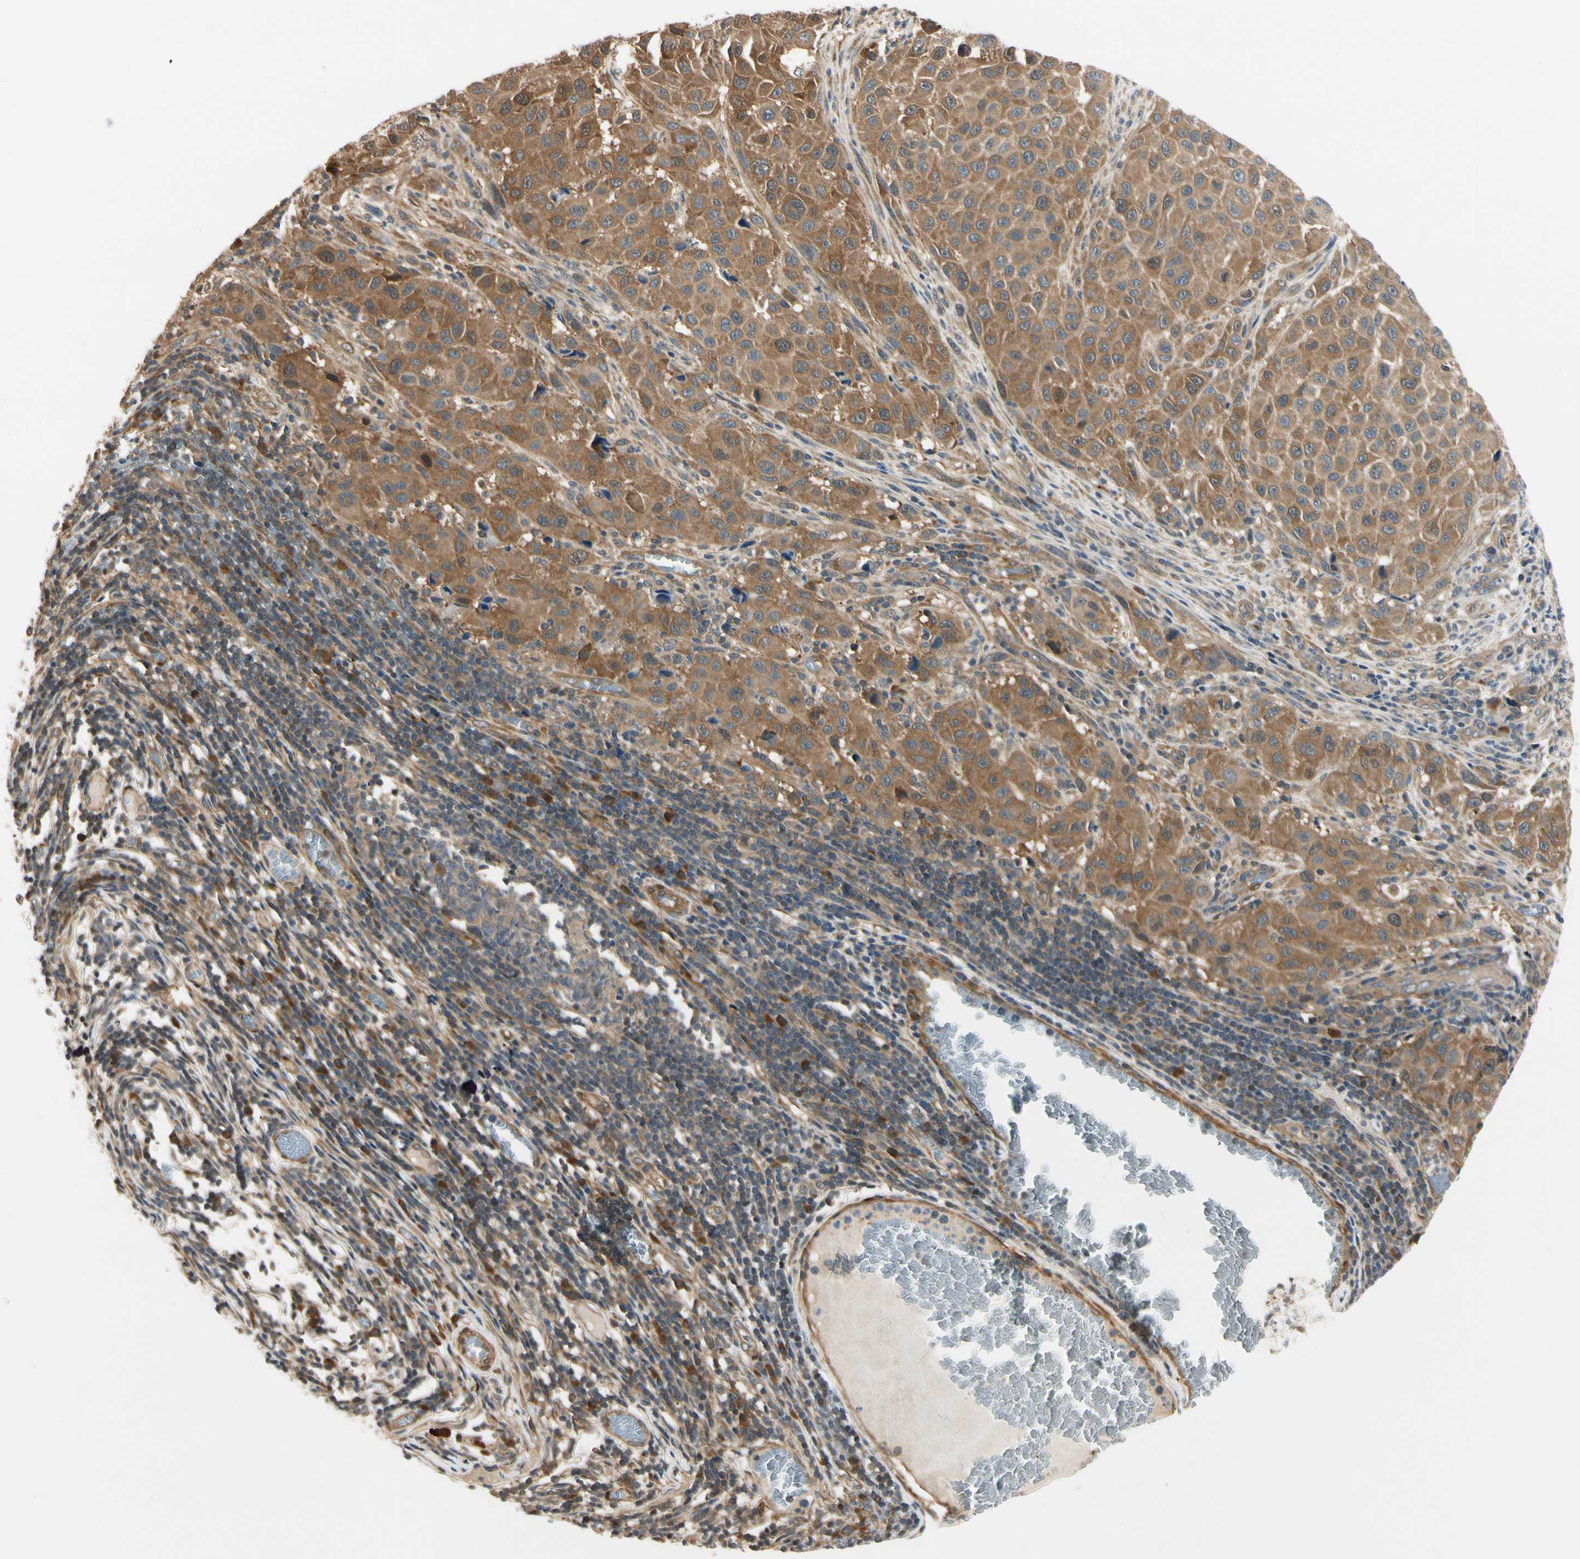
{"staining": {"intensity": "moderate", "quantity": ">75%", "location": "cytoplasmic/membranous"}, "tissue": "melanoma", "cell_type": "Tumor cells", "image_type": "cancer", "snomed": [{"axis": "morphology", "description": "Malignant melanoma, Metastatic site"}, {"axis": "topography", "description": "Lymph node"}], "caption": "Human melanoma stained with a brown dye reveals moderate cytoplasmic/membranous positive positivity in about >75% of tumor cells.", "gene": "RASGRF1", "patient": {"sex": "male", "age": 61}}